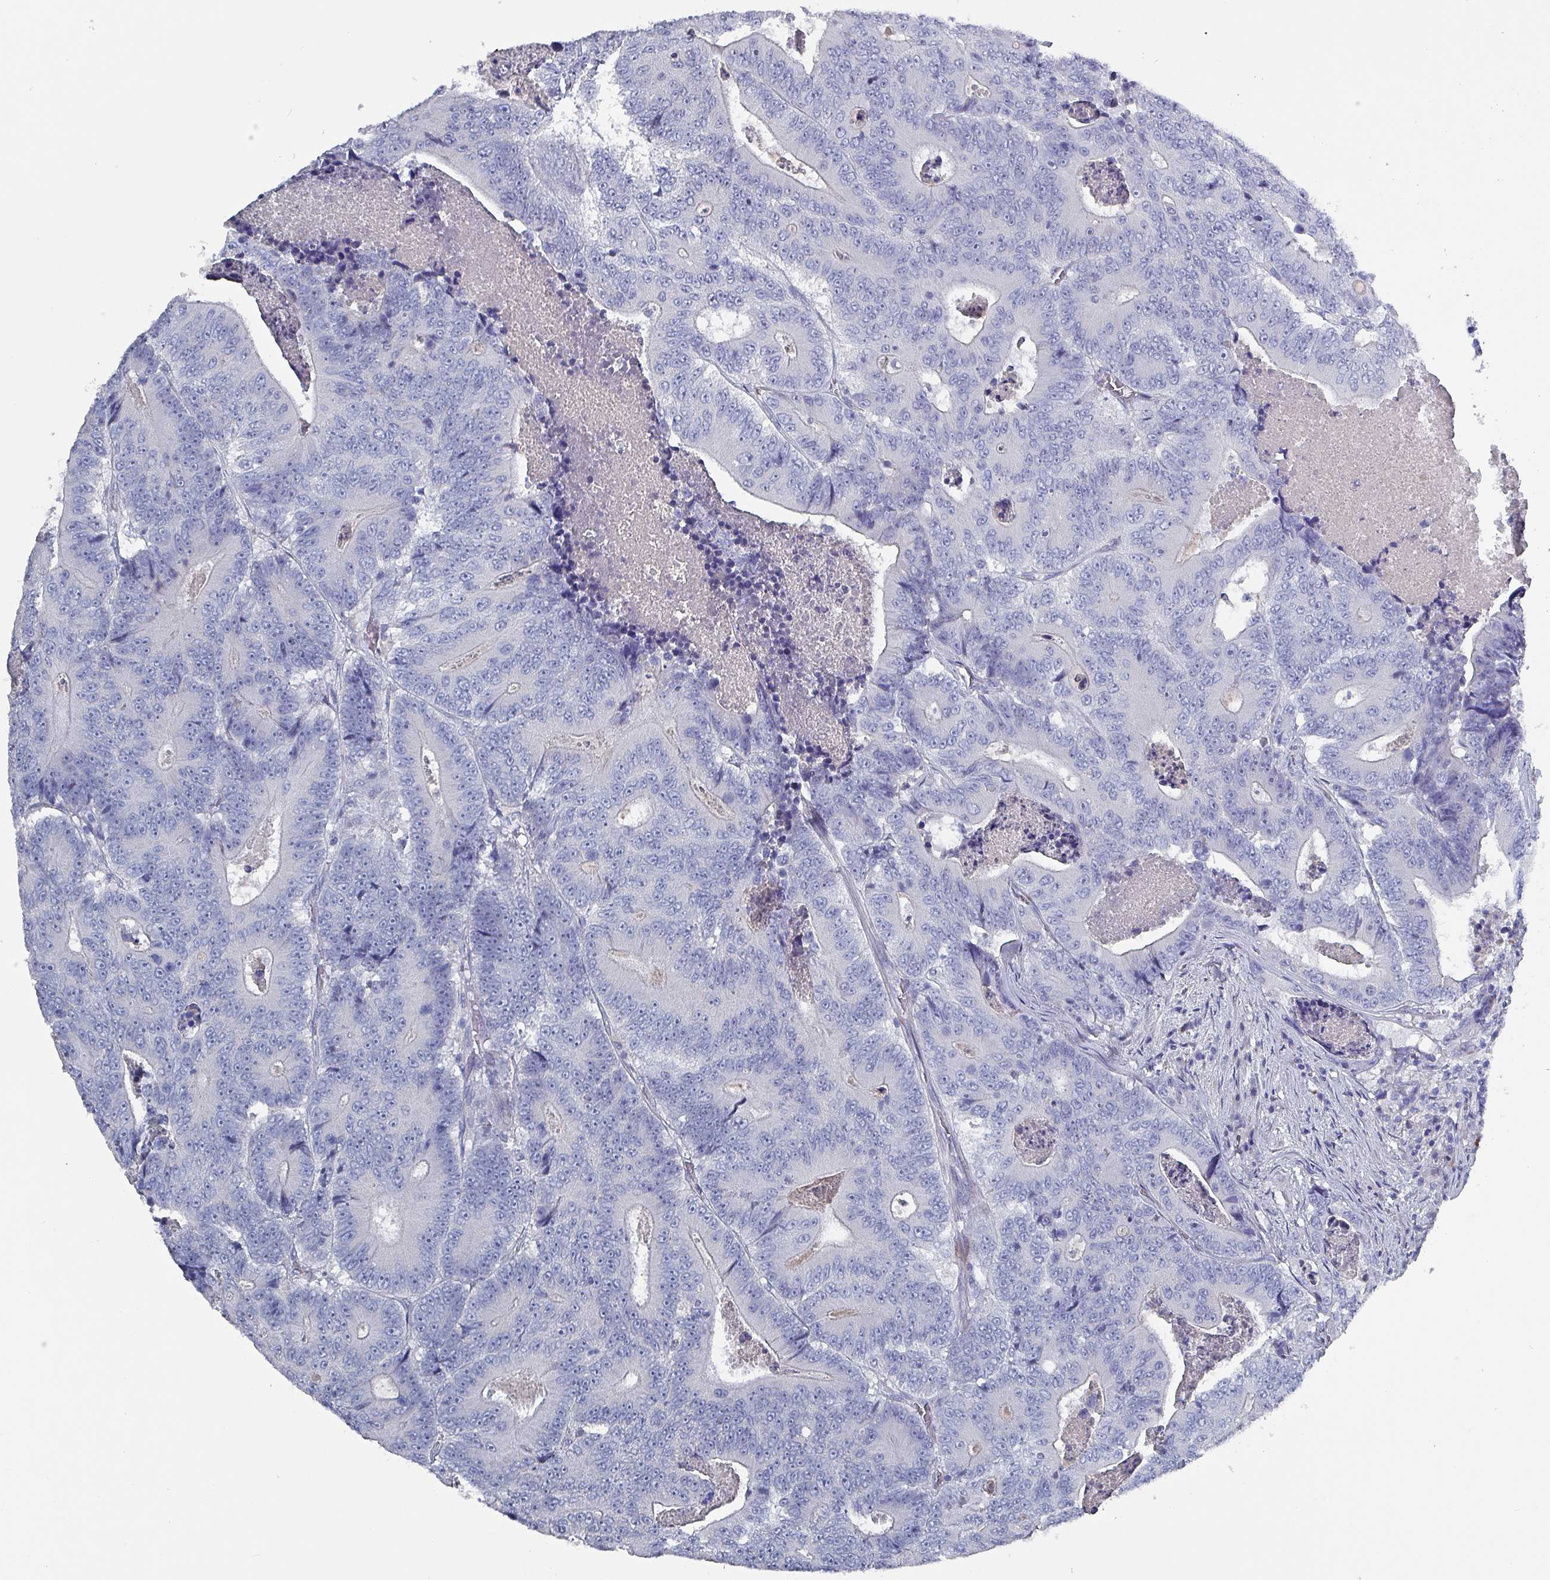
{"staining": {"intensity": "negative", "quantity": "none", "location": "none"}, "tissue": "colorectal cancer", "cell_type": "Tumor cells", "image_type": "cancer", "snomed": [{"axis": "morphology", "description": "Adenocarcinoma, NOS"}, {"axis": "topography", "description": "Colon"}], "caption": "Immunohistochemical staining of colorectal adenocarcinoma demonstrates no significant expression in tumor cells.", "gene": "DRD5", "patient": {"sex": "male", "age": 83}}